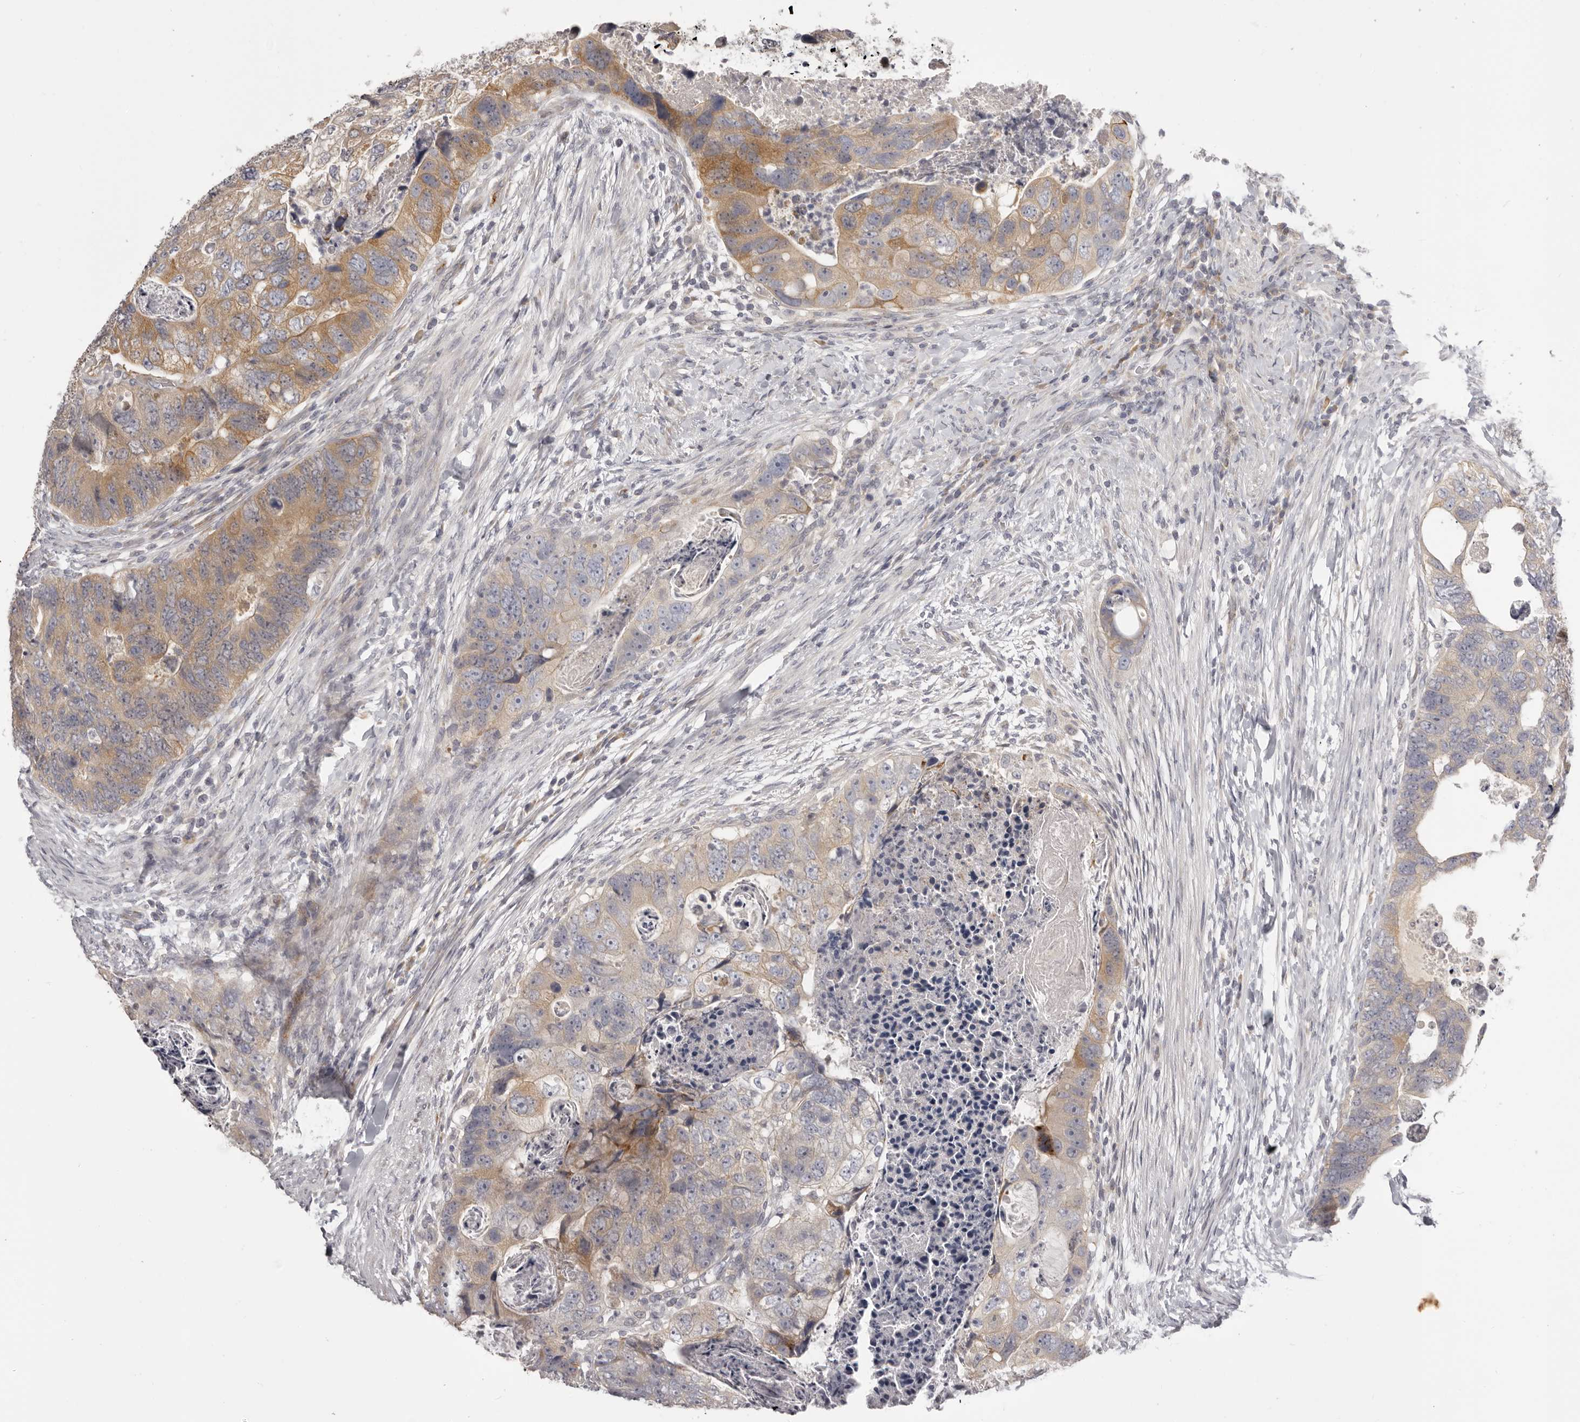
{"staining": {"intensity": "moderate", "quantity": "25%-75%", "location": "cytoplasmic/membranous"}, "tissue": "colorectal cancer", "cell_type": "Tumor cells", "image_type": "cancer", "snomed": [{"axis": "morphology", "description": "Adenocarcinoma, NOS"}, {"axis": "topography", "description": "Rectum"}], "caption": "Tumor cells show moderate cytoplasmic/membranous staining in about 25%-75% of cells in colorectal adenocarcinoma.", "gene": "OTUD3", "patient": {"sex": "male", "age": 59}}